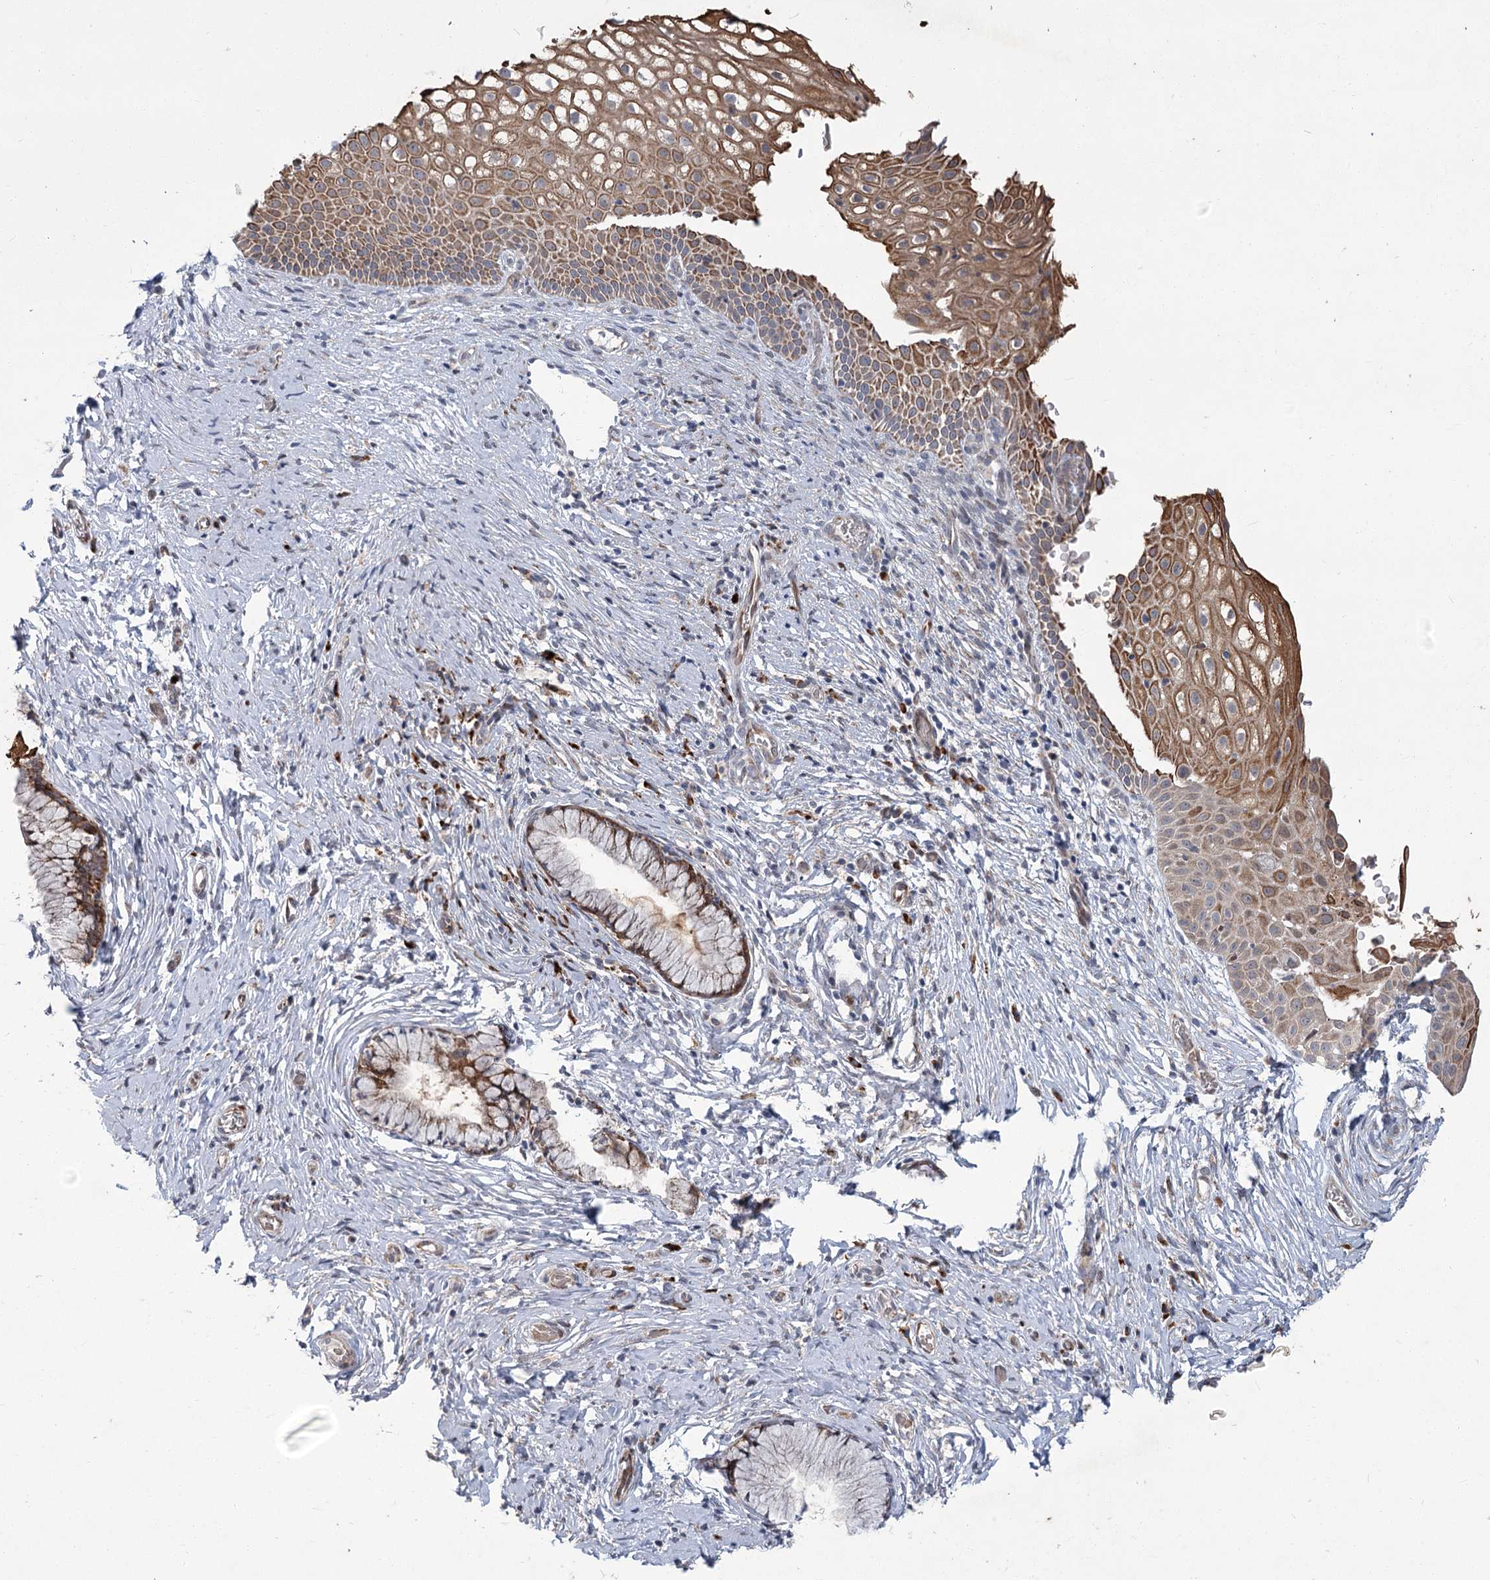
{"staining": {"intensity": "weak", "quantity": "<25%", "location": "cytoplasmic/membranous"}, "tissue": "cervix", "cell_type": "Glandular cells", "image_type": "normal", "snomed": [{"axis": "morphology", "description": "Normal tissue, NOS"}, {"axis": "topography", "description": "Cervix"}], "caption": "There is no significant positivity in glandular cells of cervix. (Stains: DAB (3,3'-diaminobenzidine) IHC with hematoxylin counter stain, Microscopy: brightfield microscopy at high magnification).", "gene": "GCNT4", "patient": {"sex": "female", "age": 33}}